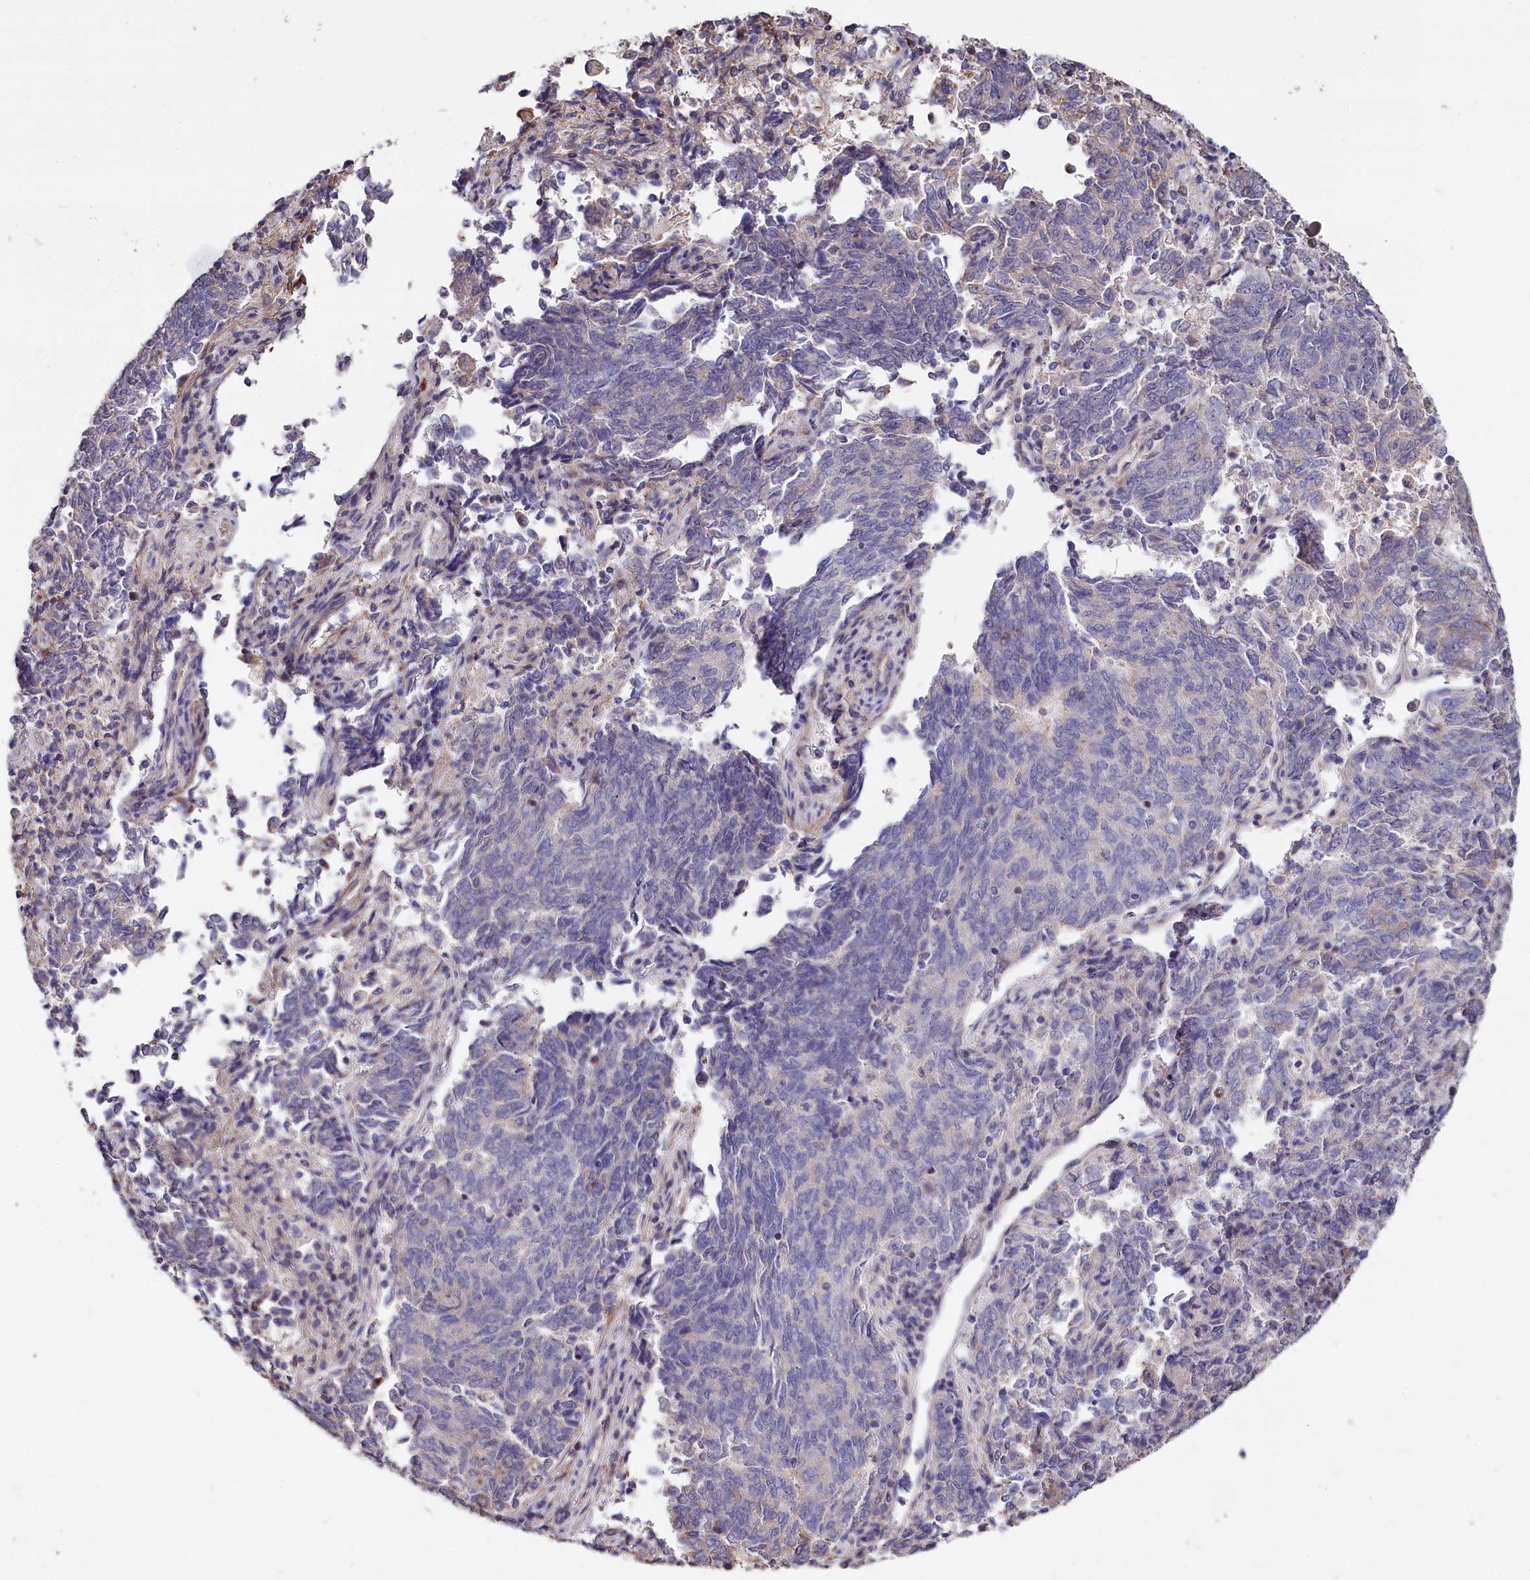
{"staining": {"intensity": "weak", "quantity": "<25%", "location": "cytoplasmic/membranous"}, "tissue": "endometrial cancer", "cell_type": "Tumor cells", "image_type": "cancer", "snomed": [{"axis": "morphology", "description": "Adenocarcinoma, NOS"}, {"axis": "topography", "description": "Endometrium"}], "caption": "This is an IHC photomicrograph of human endometrial cancer. There is no positivity in tumor cells.", "gene": "RPUSD3", "patient": {"sex": "female", "age": 80}}